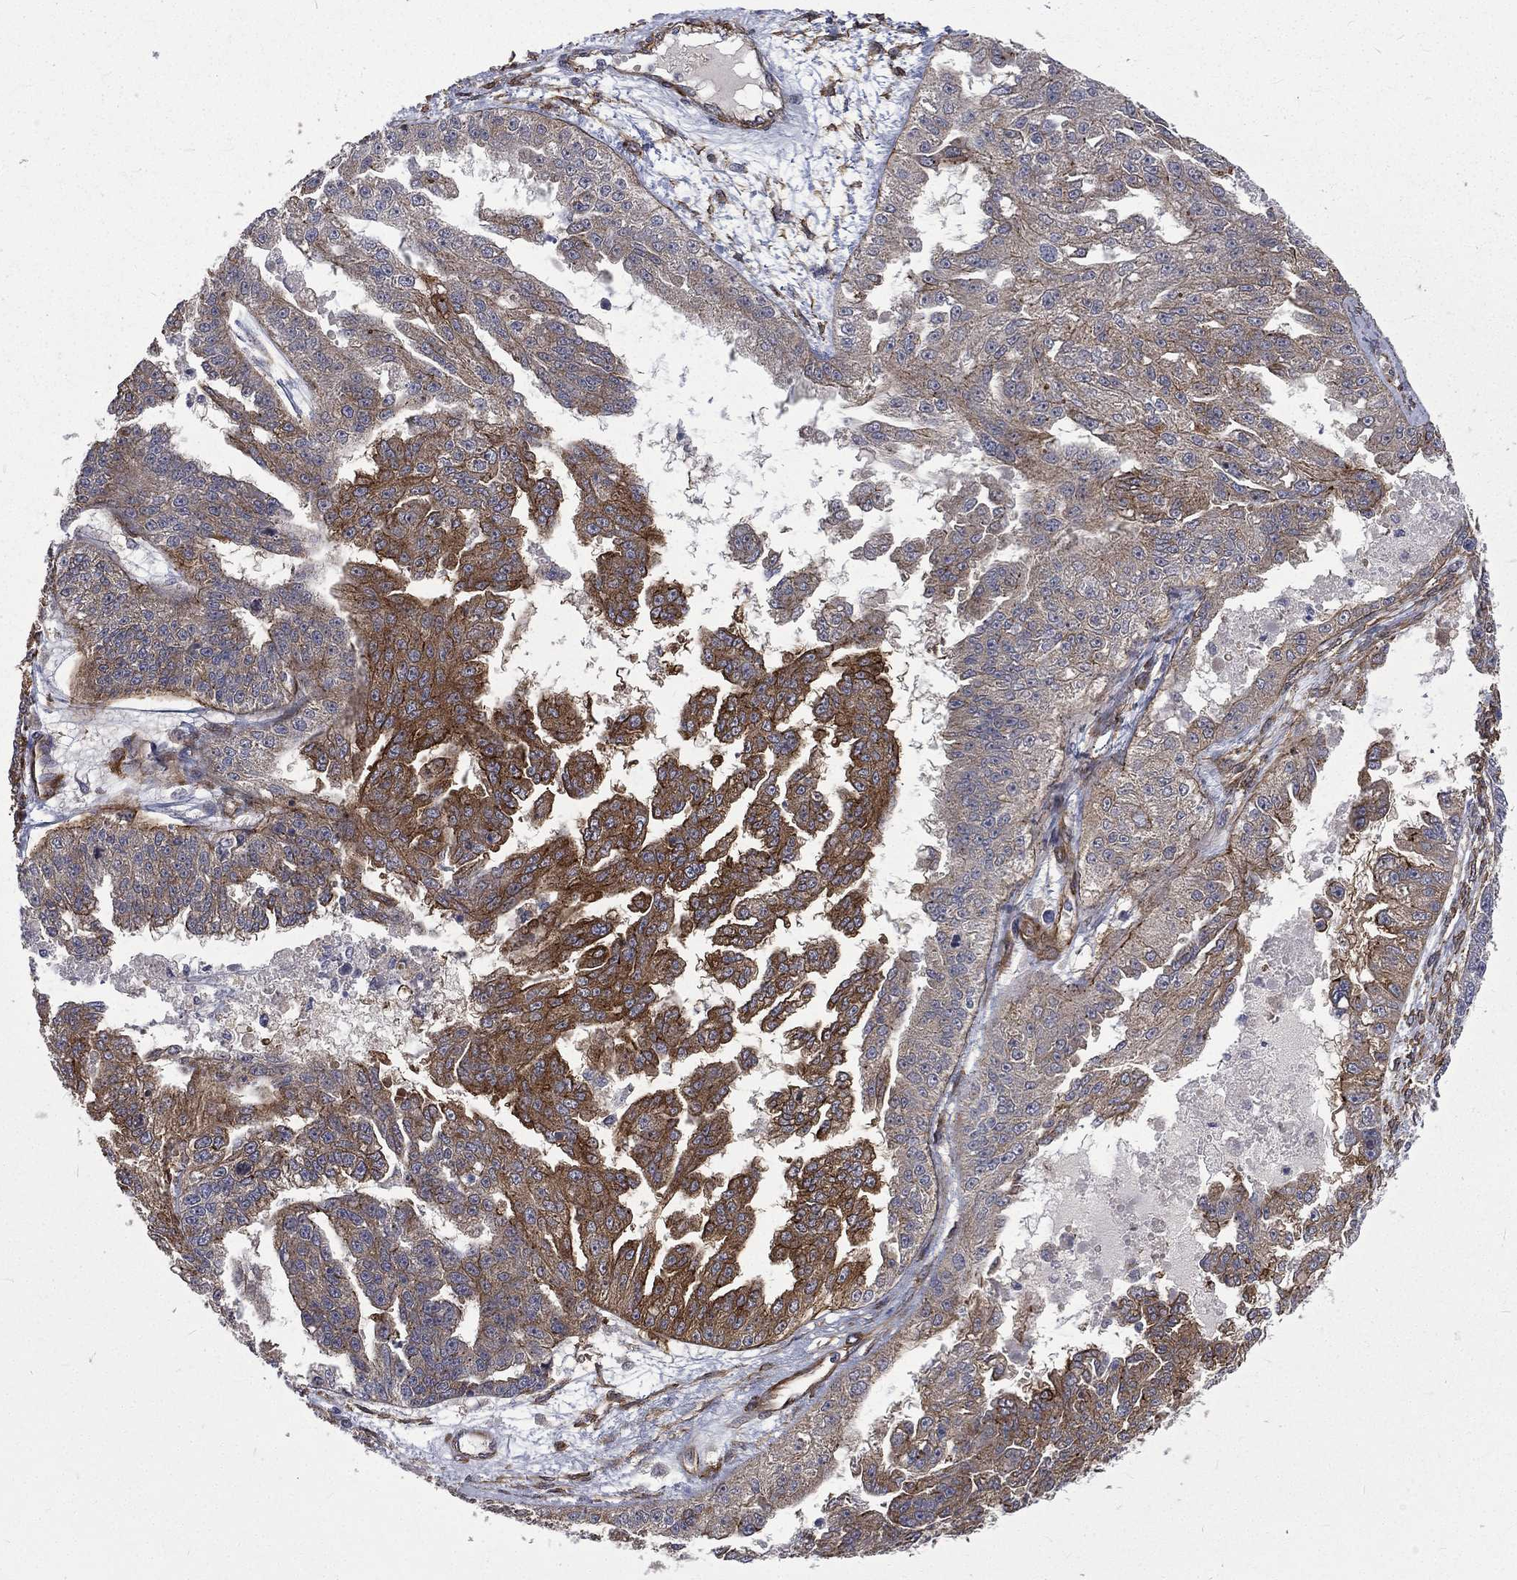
{"staining": {"intensity": "strong", "quantity": "<25%", "location": "cytoplasmic/membranous"}, "tissue": "ovarian cancer", "cell_type": "Tumor cells", "image_type": "cancer", "snomed": [{"axis": "morphology", "description": "Cystadenocarcinoma, serous, NOS"}, {"axis": "topography", "description": "Ovary"}], "caption": "Immunohistochemistry image of neoplastic tissue: ovarian cancer (serous cystadenocarcinoma) stained using immunohistochemistry (IHC) reveals medium levels of strong protein expression localized specifically in the cytoplasmic/membranous of tumor cells, appearing as a cytoplasmic/membranous brown color.", "gene": "PPFIBP1", "patient": {"sex": "female", "age": 58}}